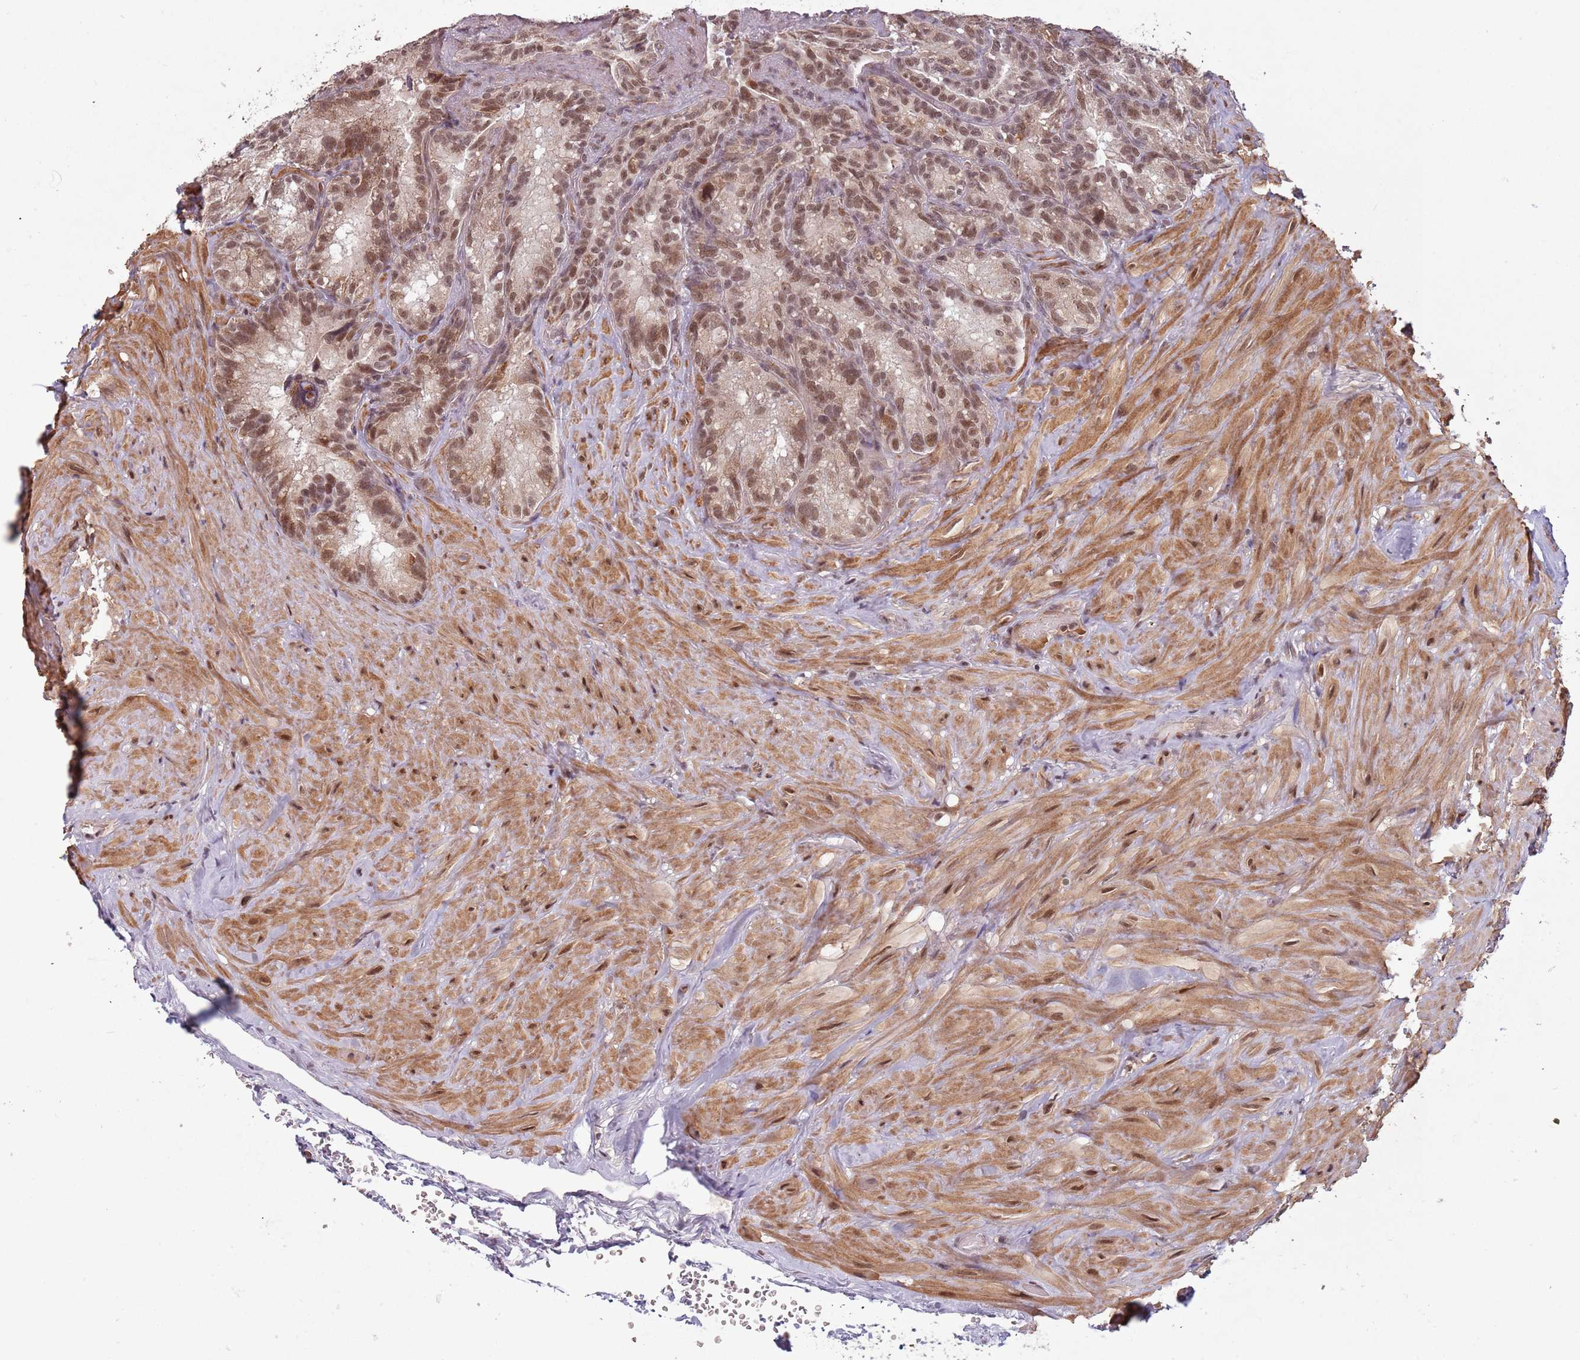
{"staining": {"intensity": "moderate", "quantity": ">75%", "location": "nuclear"}, "tissue": "seminal vesicle", "cell_type": "Glandular cells", "image_type": "normal", "snomed": [{"axis": "morphology", "description": "Normal tissue, NOS"}, {"axis": "topography", "description": "Seminal veicle"}], "caption": "Immunohistochemistry (DAB) staining of unremarkable human seminal vesicle demonstrates moderate nuclear protein expression in about >75% of glandular cells. (Stains: DAB (3,3'-diaminobenzidine) in brown, nuclei in blue, Microscopy: brightfield microscopy at high magnification).", "gene": "SUDS3", "patient": {"sex": "male", "age": 62}}